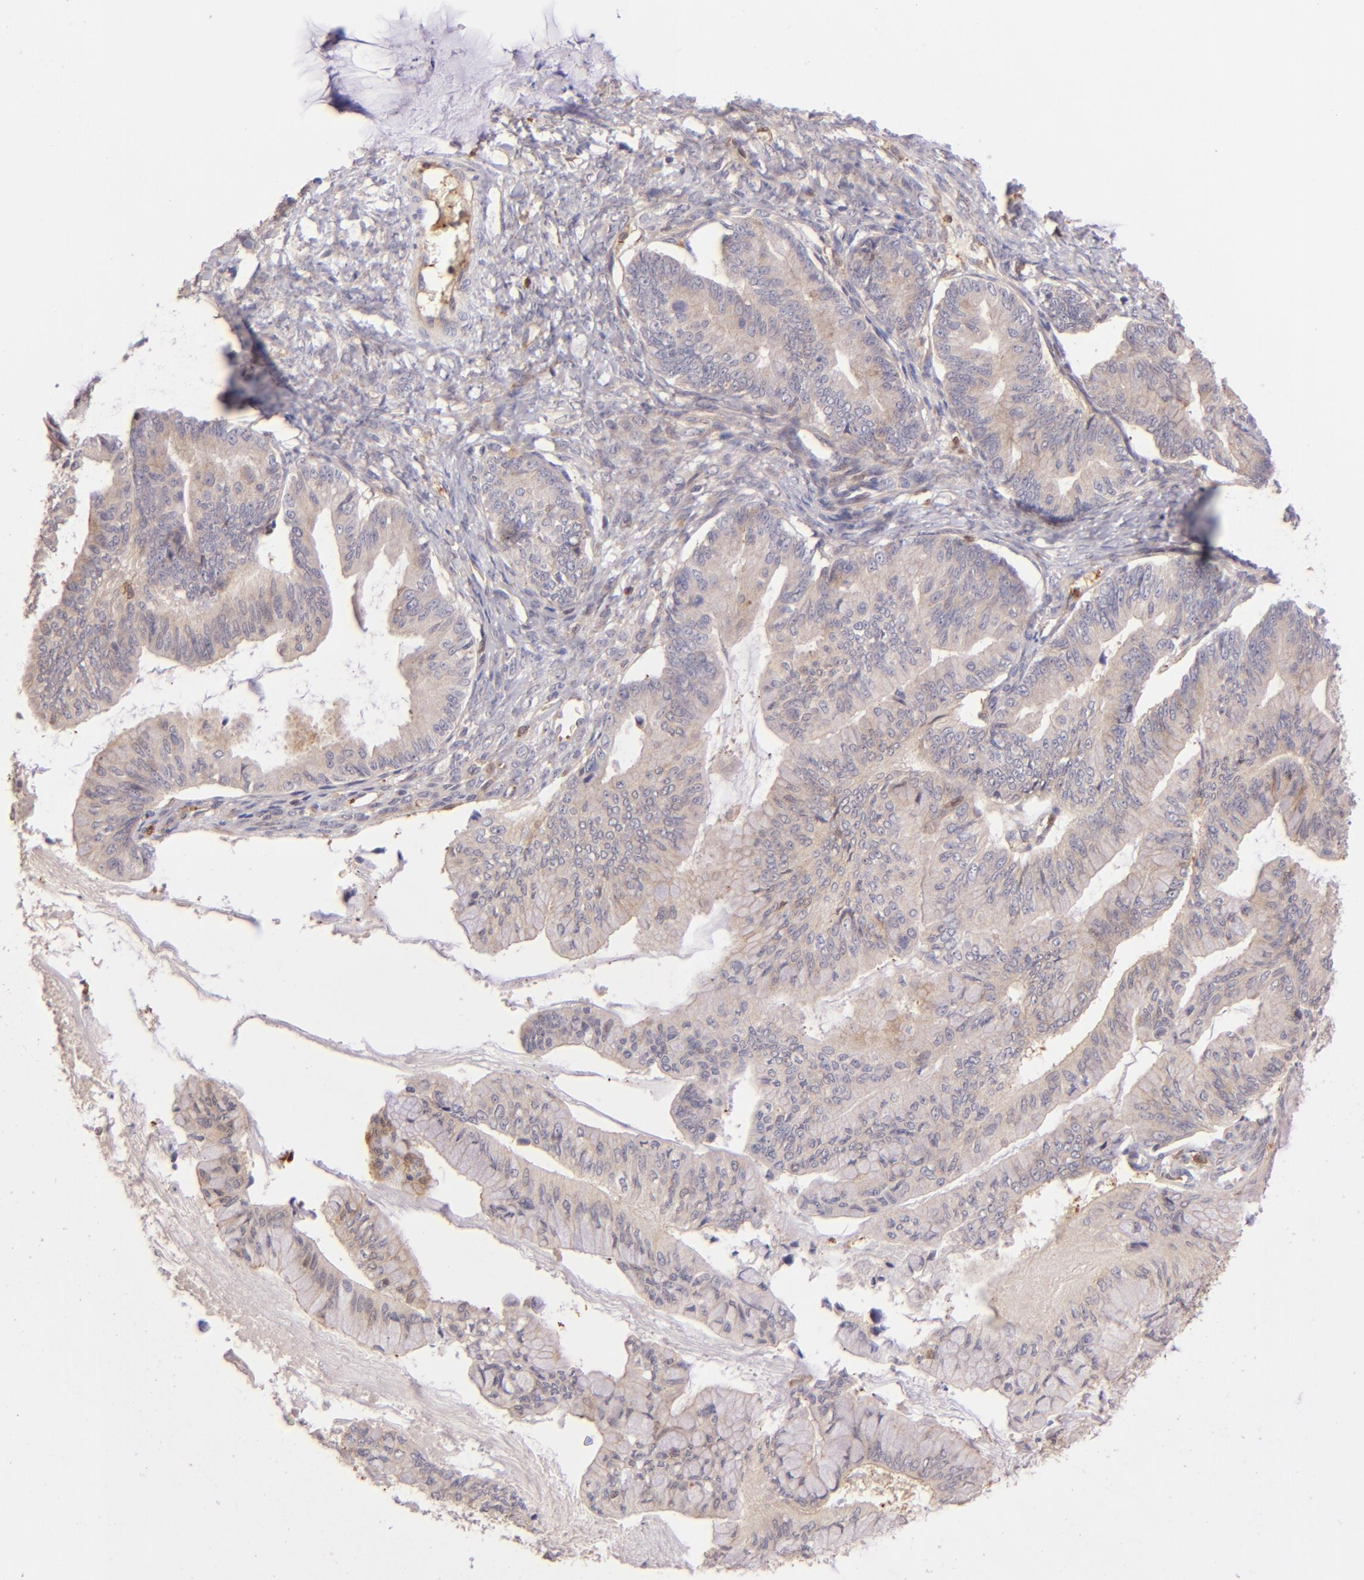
{"staining": {"intensity": "weak", "quantity": "25%-75%", "location": "cytoplasmic/membranous"}, "tissue": "ovarian cancer", "cell_type": "Tumor cells", "image_type": "cancer", "snomed": [{"axis": "morphology", "description": "Cystadenocarcinoma, mucinous, NOS"}, {"axis": "topography", "description": "Ovary"}], "caption": "Ovarian cancer (mucinous cystadenocarcinoma) stained with DAB (3,3'-diaminobenzidine) immunohistochemistry reveals low levels of weak cytoplasmic/membranous expression in approximately 25%-75% of tumor cells.", "gene": "BTK", "patient": {"sex": "female", "age": 36}}